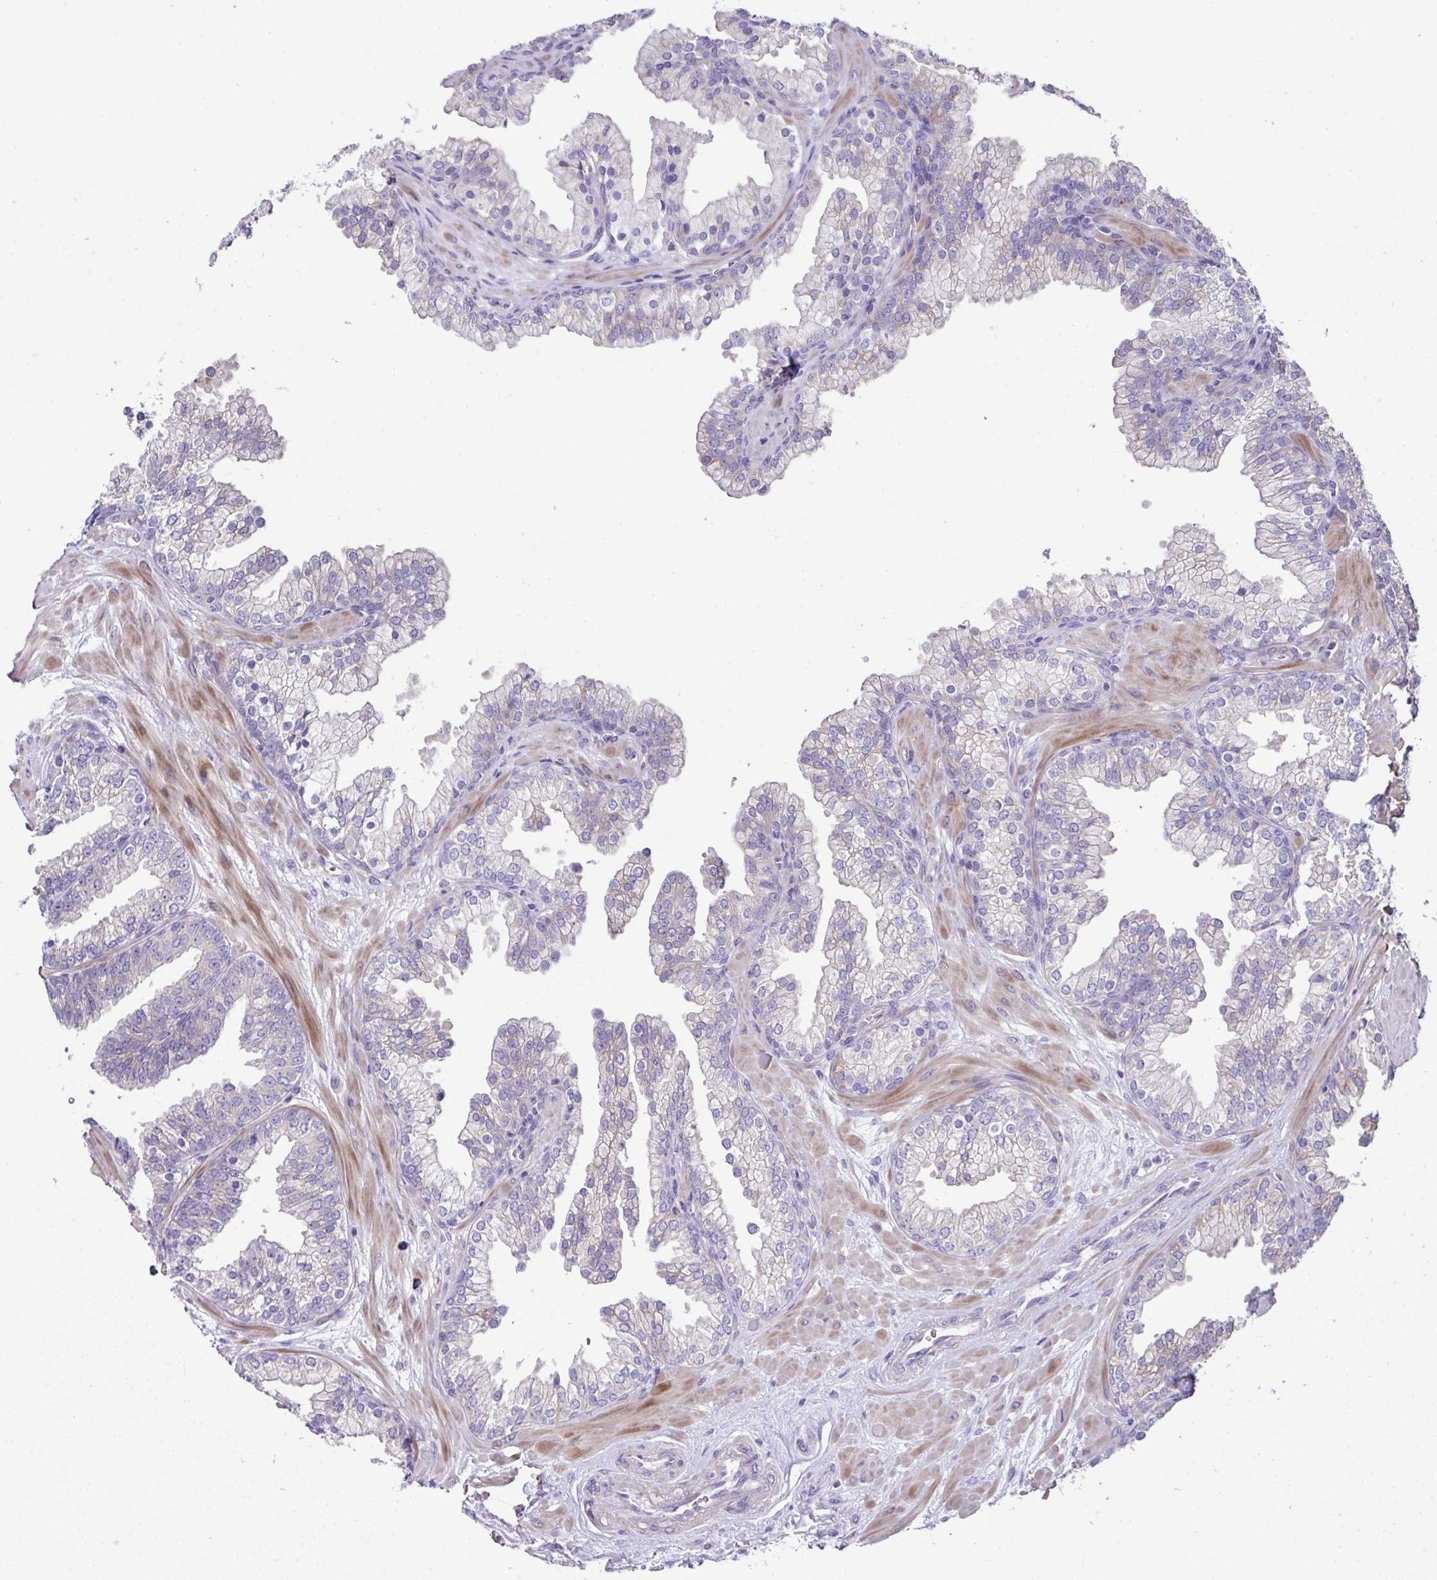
{"staining": {"intensity": "weak", "quantity": "<25%", "location": "cytoplasmic/membranous"}, "tissue": "prostate", "cell_type": "Glandular cells", "image_type": "normal", "snomed": [{"axis": "morphology", "description": "Normal tissue, NOS"}, {"axis": "topography", "description": "Prostate"}, {"axis": "topography", "description": "Peripheral nerve tissue"}], "caption": "This is an immunohistochemistry (IHC) micrograph of unremarkable prostate. There is no positivity in glandular cells.", "gene": "OR4P4", "patient": {"sex": "male", "age": 61}}